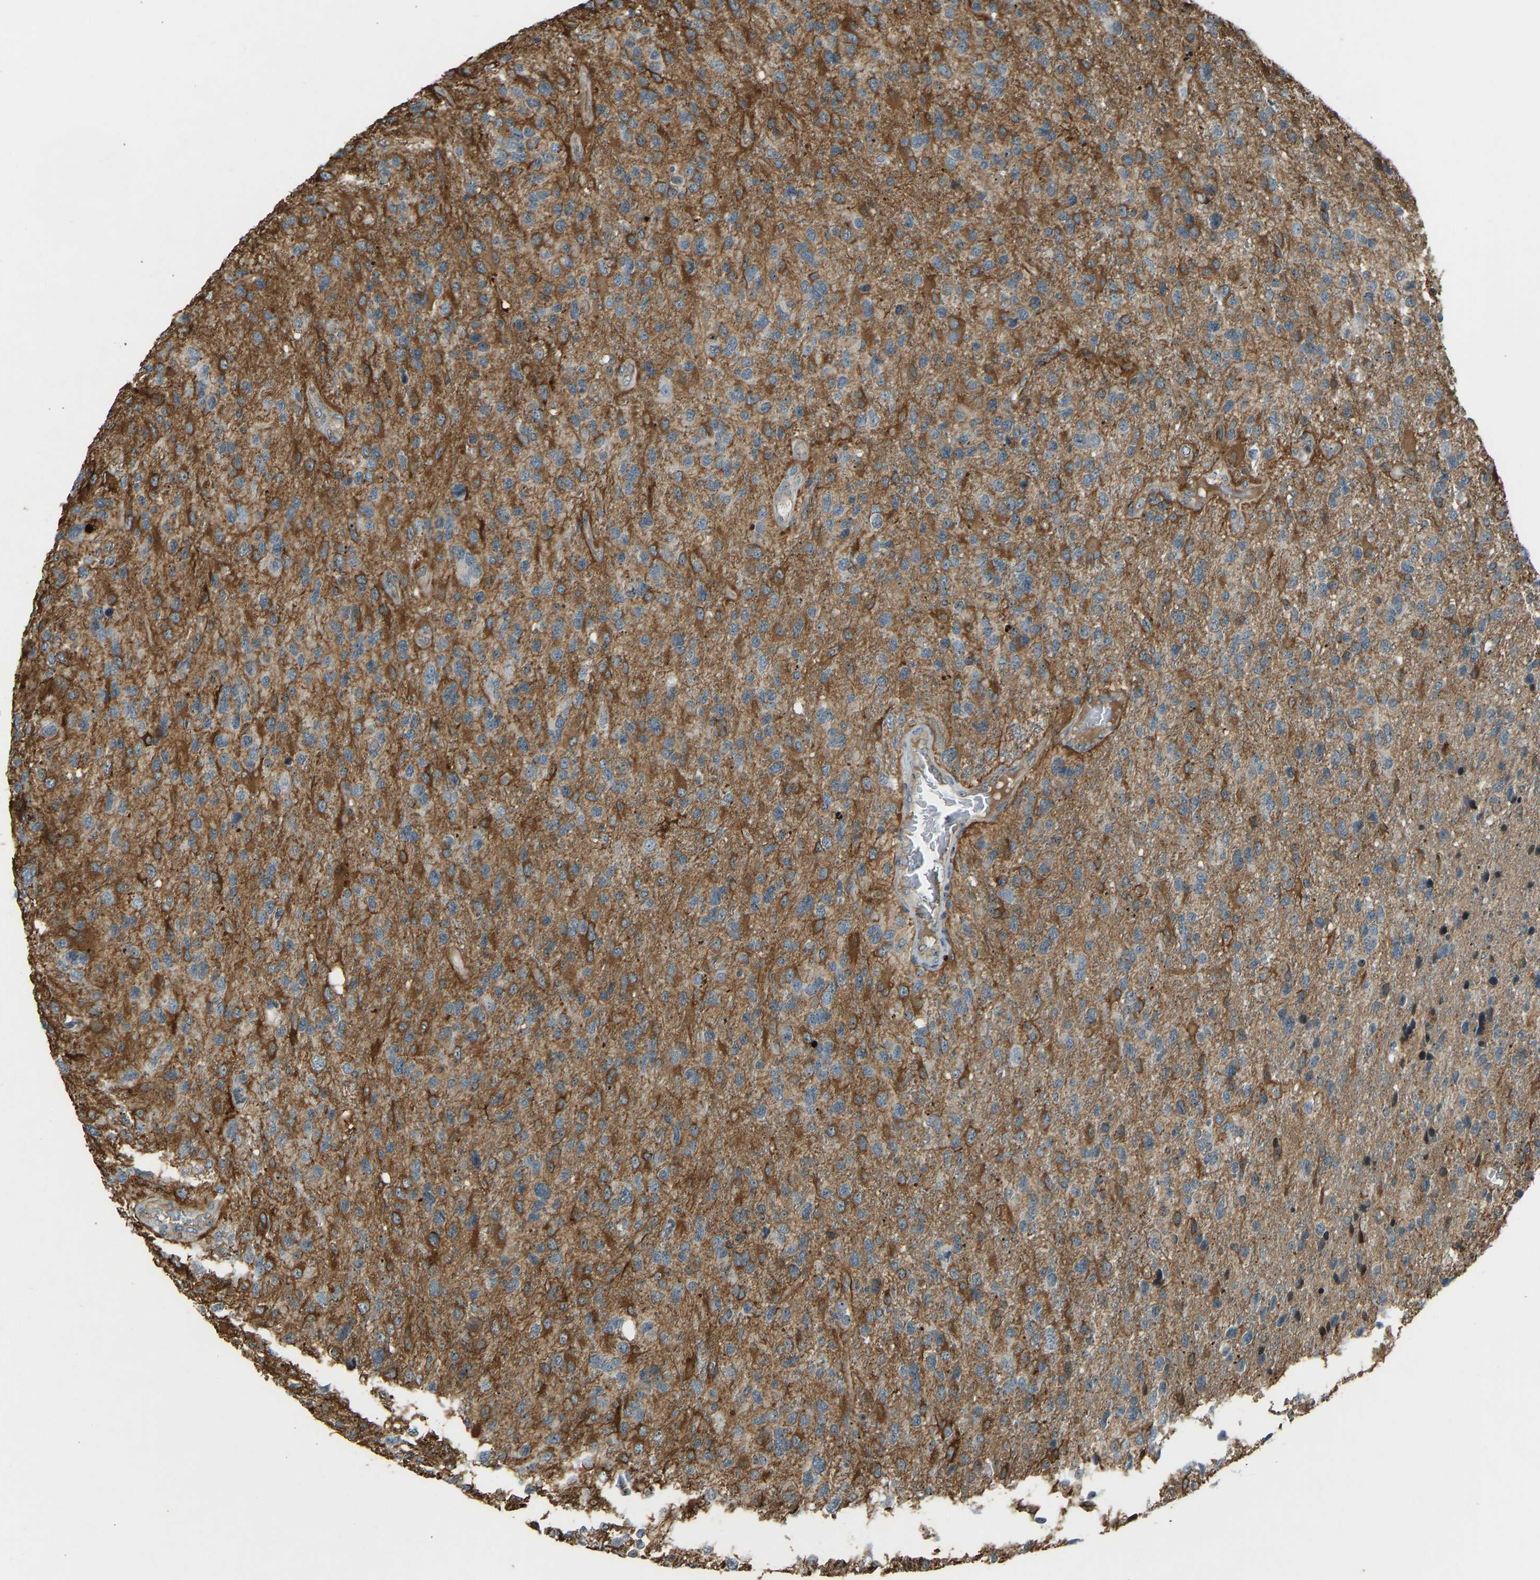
{"staining": {"intensity": "moderate", "quantity": "25%-75%", "location": "cytoplasmic/membranous"}, "tissue": "glioma", "cell_type": "Tumor cells", "image_type": "cancer", "snomed": [{"axis": "morphology", "description": "Glioma, malignant, High grade"}, {"axis": "topography", "description": "Brain"}], "caption": "IHC image of human high-grade glioma (malignant) stained for a protein (brown), which reveals medium levels of moderate cytoplasmic/membranous staining in approximately 25%-75% of tumor cells.", "gene": "SVOPL", "patient": {"sex": "female", "age": 58}}